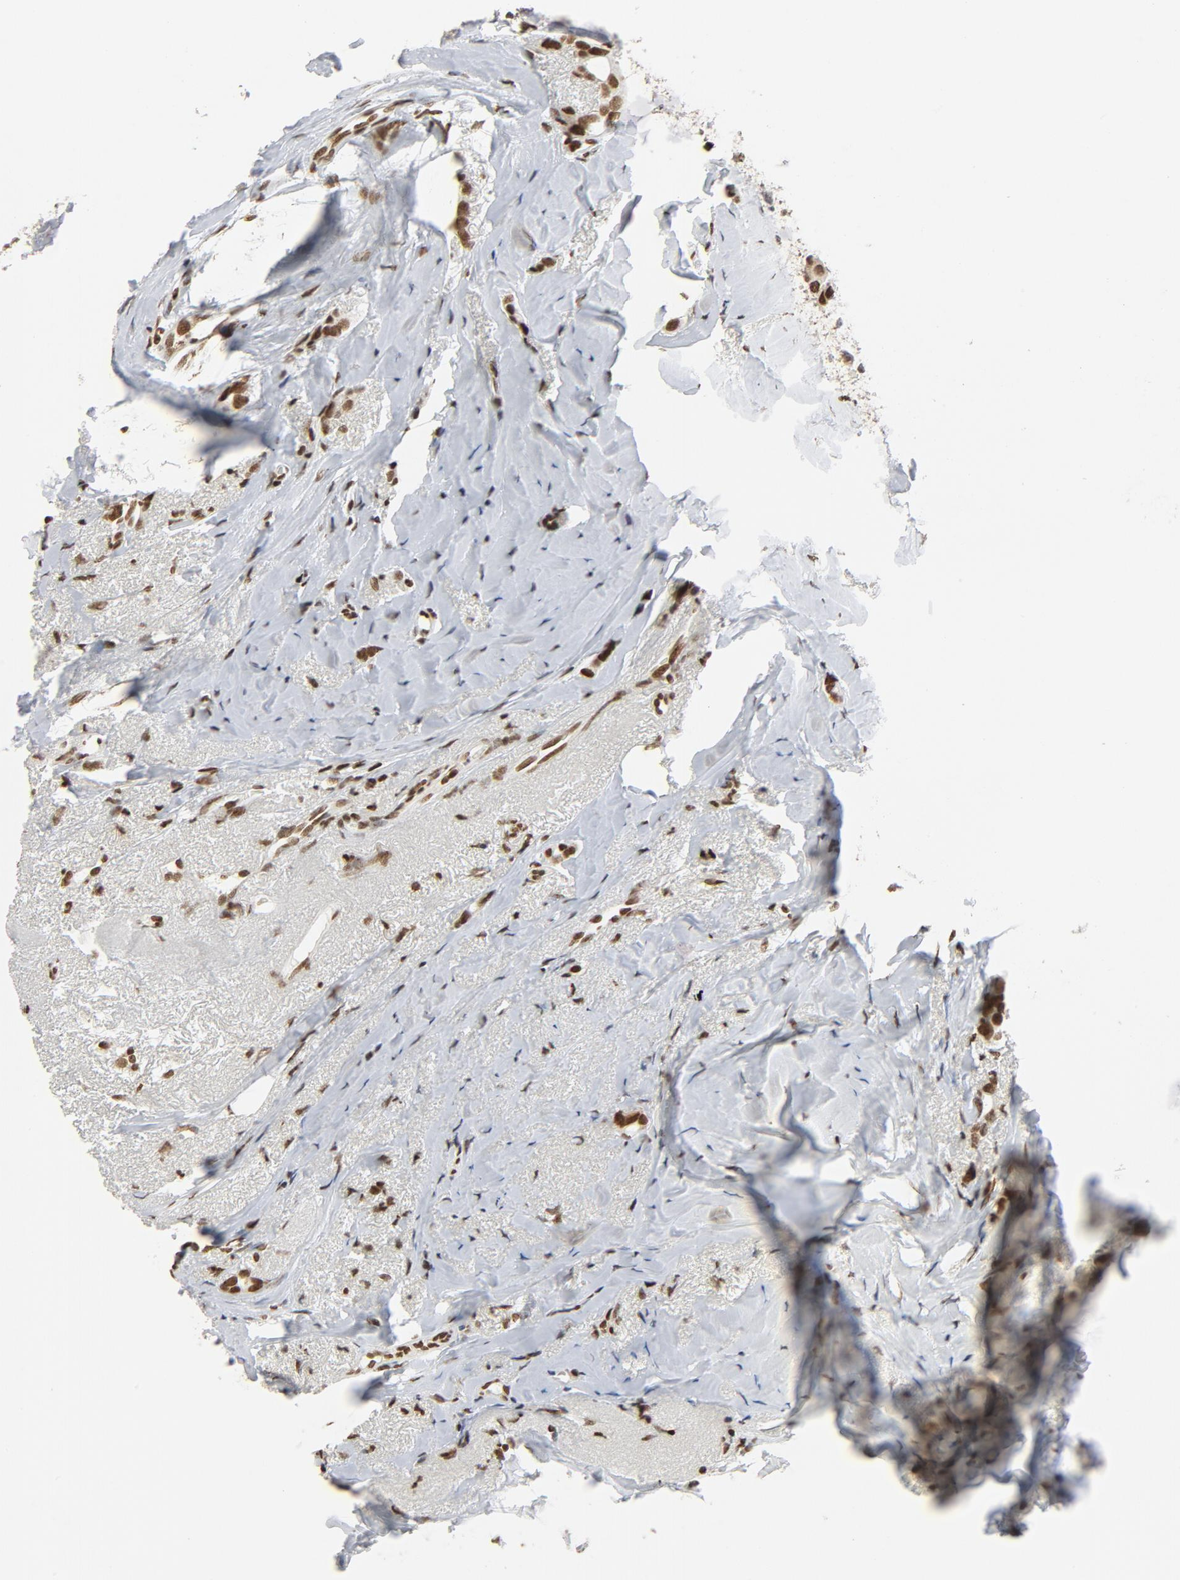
{"staining": {"intensity": "strong", "quantity": ">75%", "location": "nuclear"}, "tissue": "breast cancer", "cell_type": "Tumor cells", "image_type": "cancer", "snomed": [{"axis": "morphology", "description": "Duct carcinoma"}, {"axis": "topography", "description": "Breast"}], "caption": "Approximately >75% of tumor cells in human breast cancer (invasive ductal carcinoma) show strong nuclear protein staining as visualized by brown immunohistochemical staining.", "gene": "ERCC1", "patient": {"sex": "female", "age": 54}}